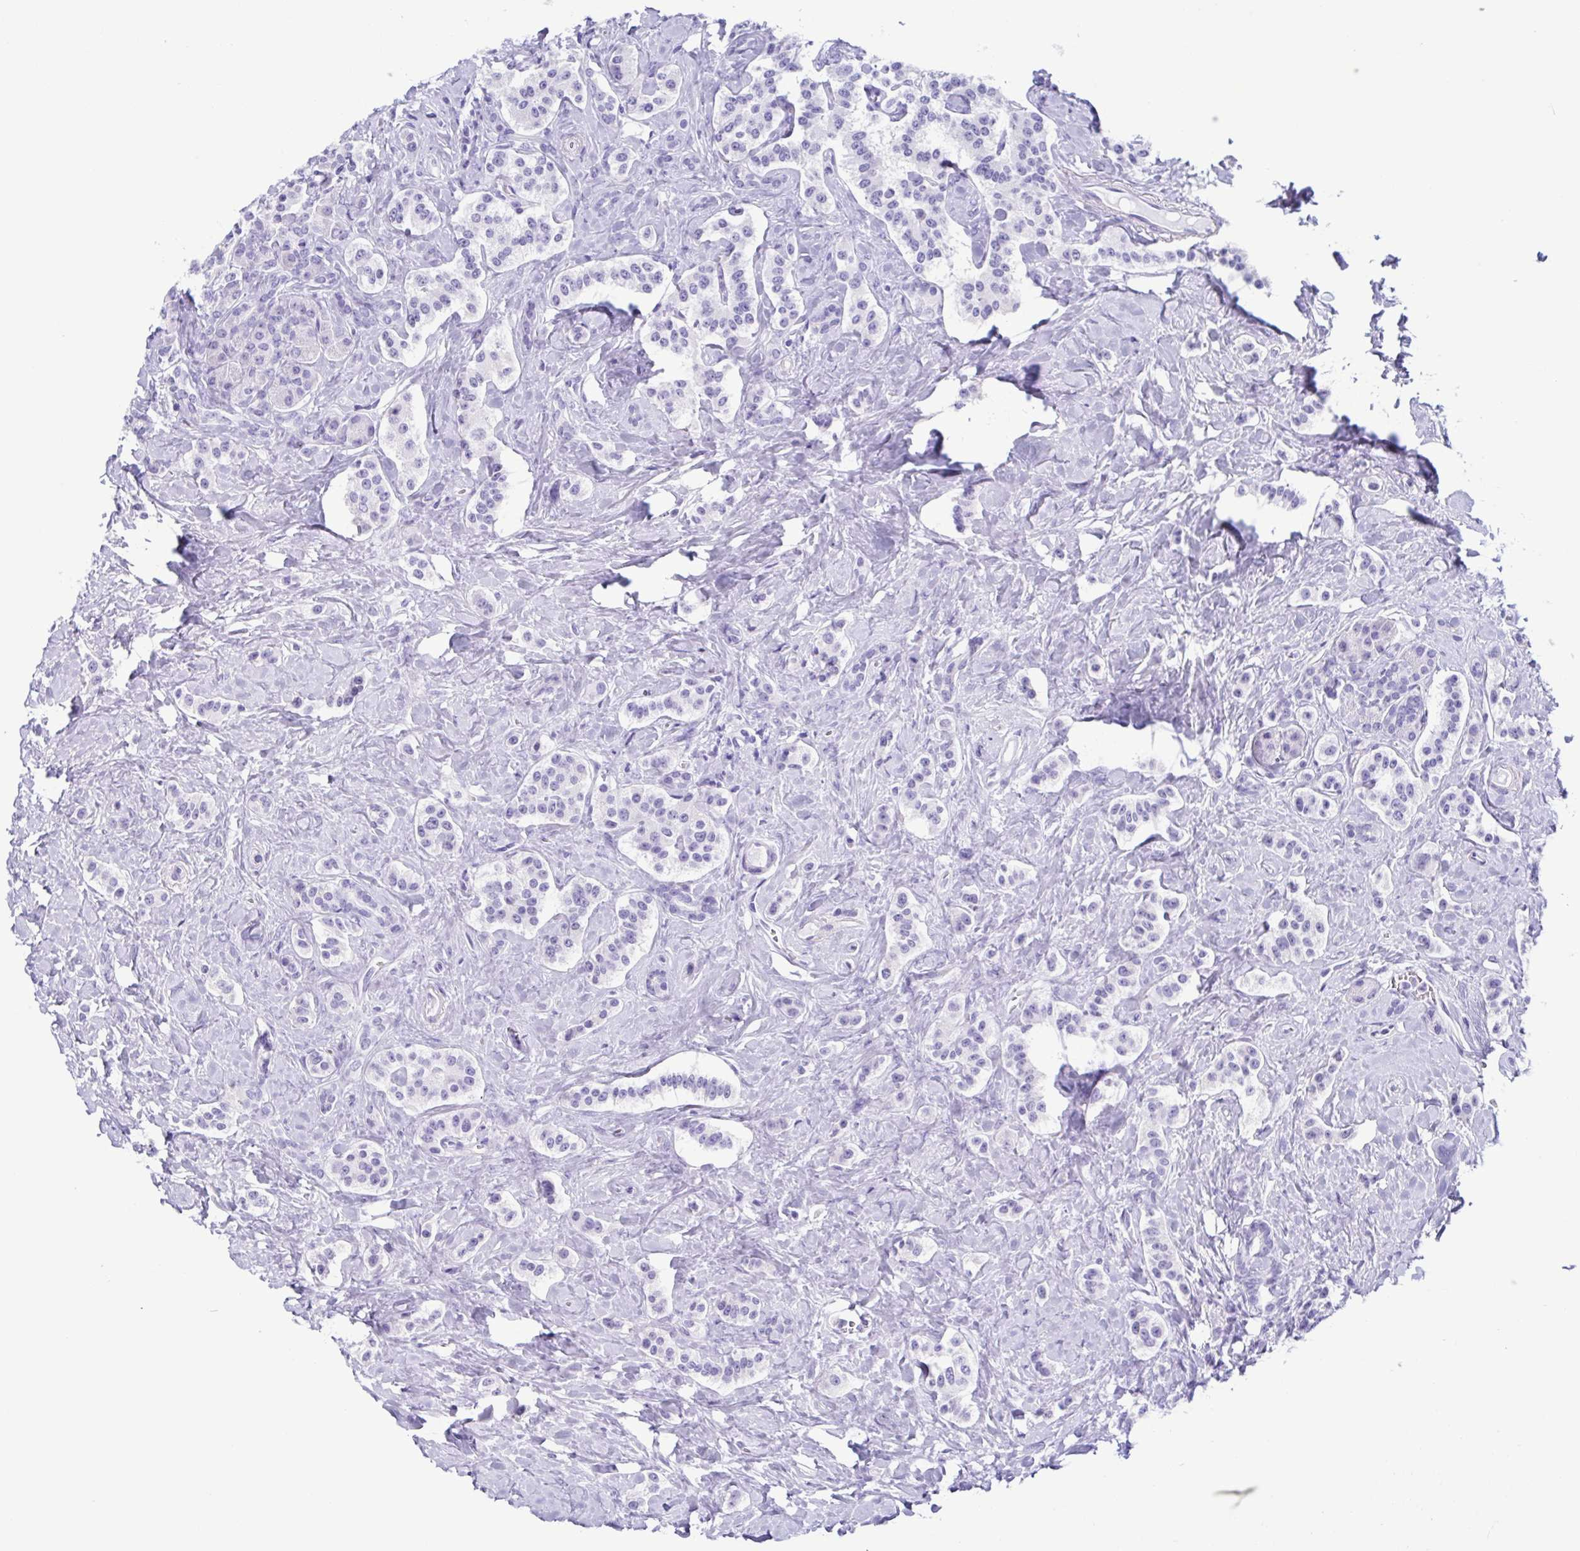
{"staining": {"intensity": "negative", "quantity": "none", "location": "none"}, "tissue": "carcinoid", "cell_type": "Tumor cells", "image_type": "cancer", "snomed": [{"axis": "morphology", "description": "Normal tissue, NOS"}, {"axis": "morphology", "description": "Carcinoid, malignant, NOS"}, {"axis": "topography", "description": "Pancreas"}], "caption": "High magnification brightfield microscopy of carcinoid (malignant) stained with DAB (3,3'-diaminobenzidine) (brown) and counterstained with hematoxylin (blue): tumor cells show no significant expression.", "gene": "LTF", "patient": {"sex": "male", "age": 36}}